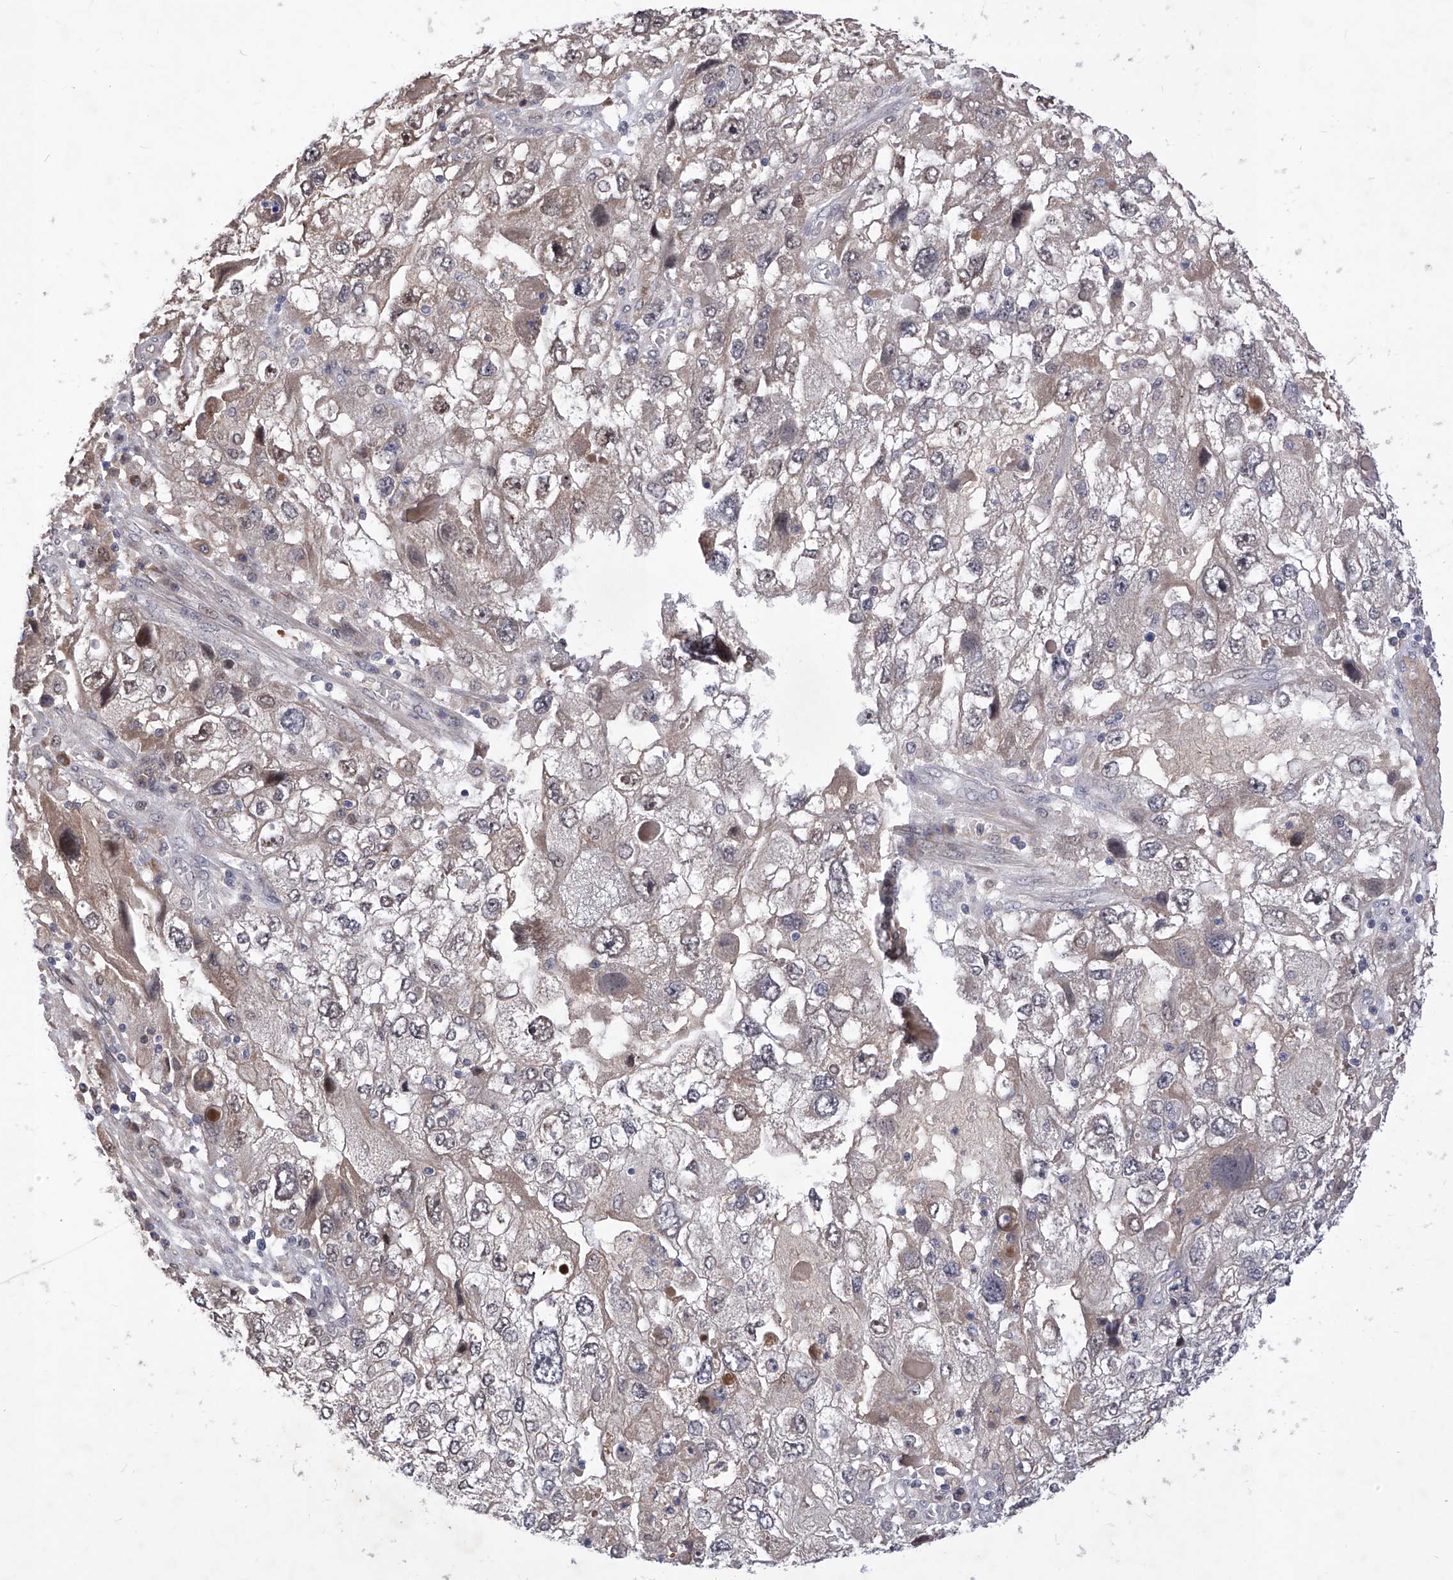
{"staining": {"intensity": "negative", "quantity": "none", "location": "none"}, "tissue": "endometrial cancer", "cell_type": "Tumor cells", "image_type": "cancer", "snomed": [{"axis": "morphology", "description": "Adenocarcinoma, NOS"}, {"axis": "topography", "description": "Endometrium"}], "caption": "High magnification brightfield microscopy of endometrial cancer (adenocarcinoma) stained with DAB (3,3'-diaminobenzidine) (brown) and counterstained with hematoxylin (blue): tumor cells show no significant positivity.", "gene": "LGR4", "patient": {"sex": "female", "age": 49}}